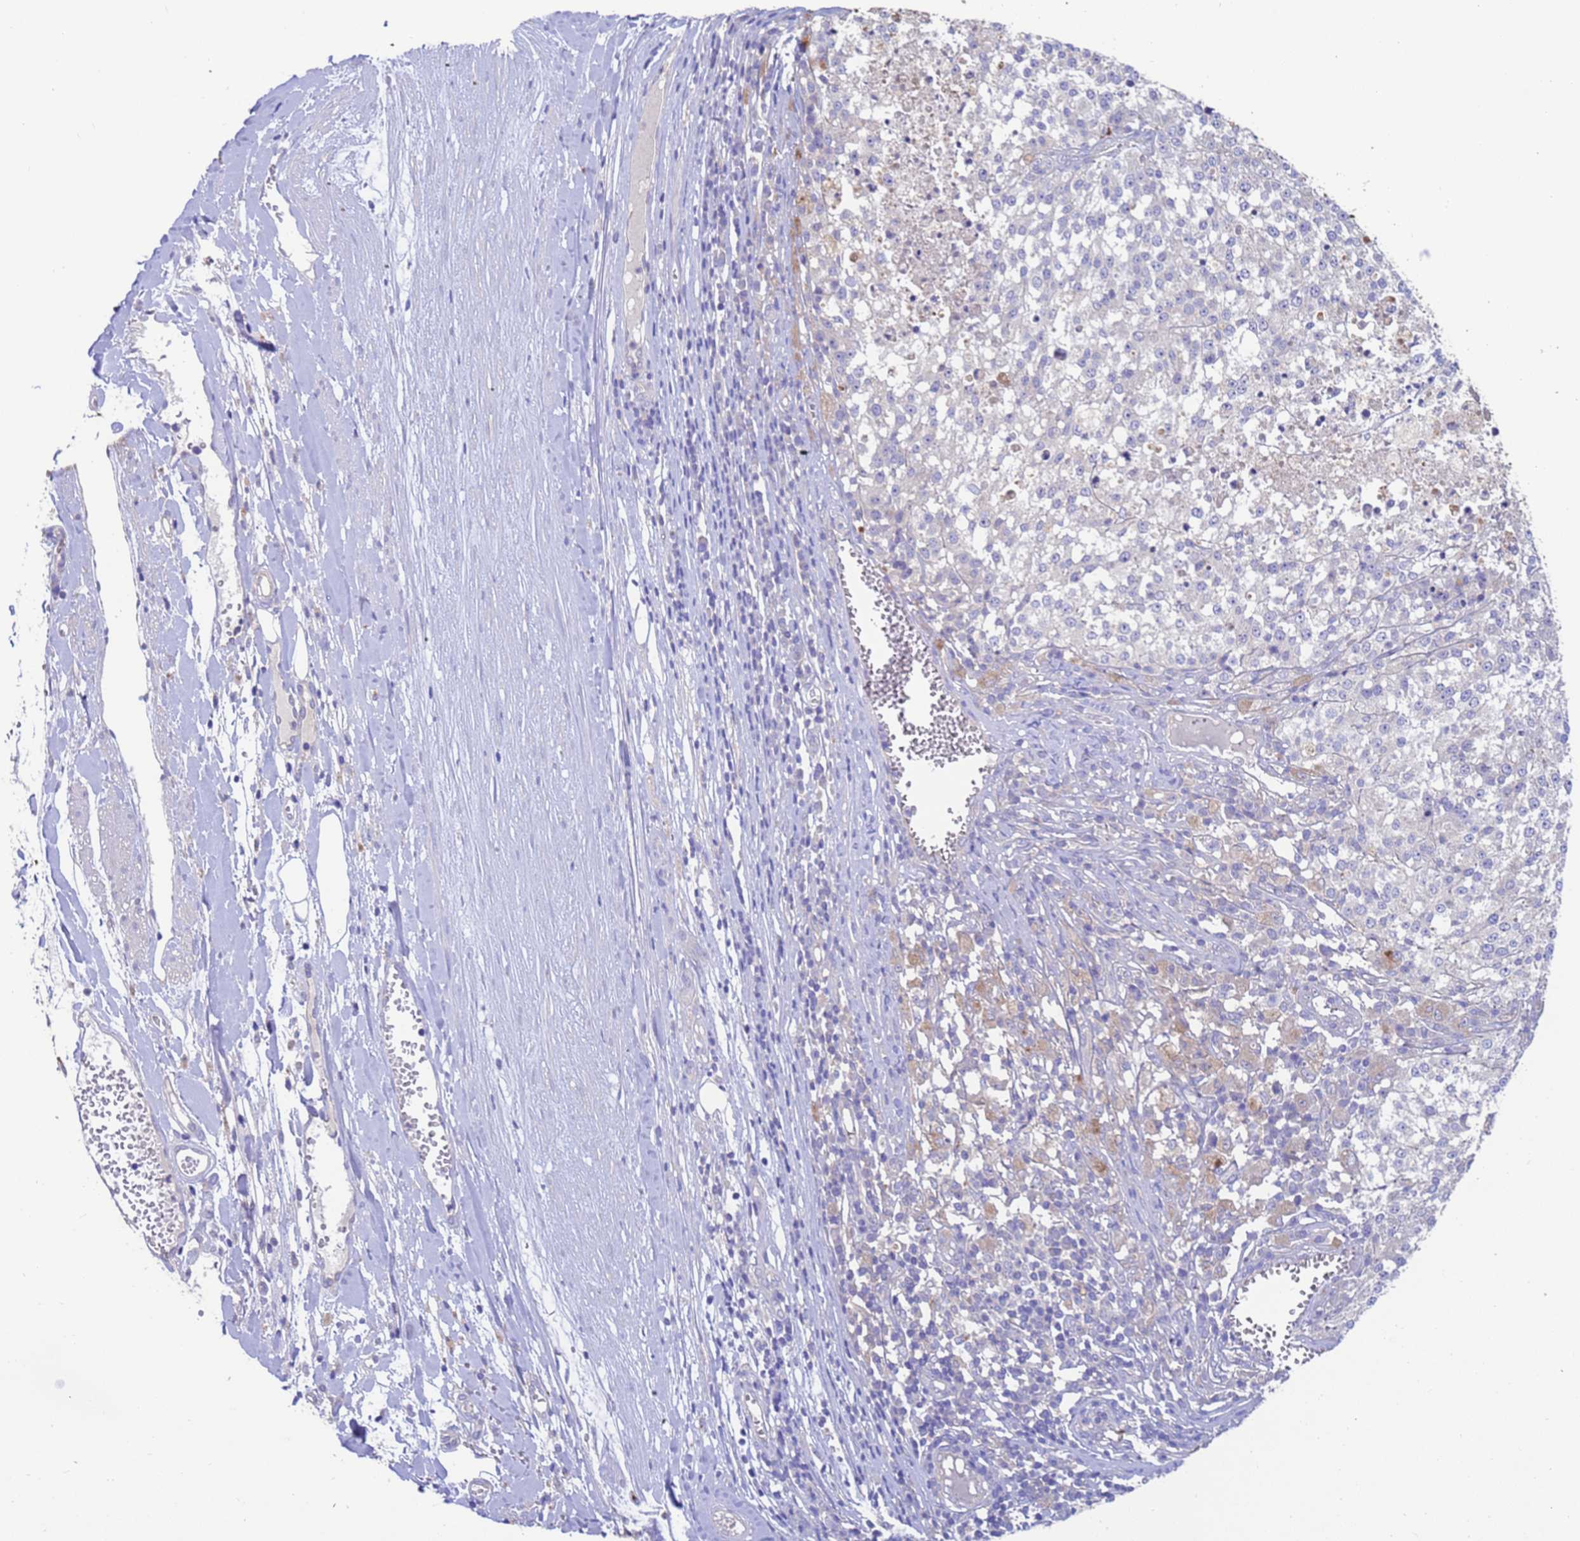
{"staining": {"intensity": "negative", "quantity": "none", "location": "none"}, "tissue": "melanoma", "cell_type": "Tumor cells", "image_type": "cancer", "snomed": [{"axis": "morphology", "description": "Malignant melanoma, NOS"}, {"axis": "topography", "description": "Skin"}], "caption": "An IHC micrograph of melanoma is shown. There is no staining in tumor cells of melanoma.", "gene": "SRL", "patient": {"sex": "female", "age": 64}}